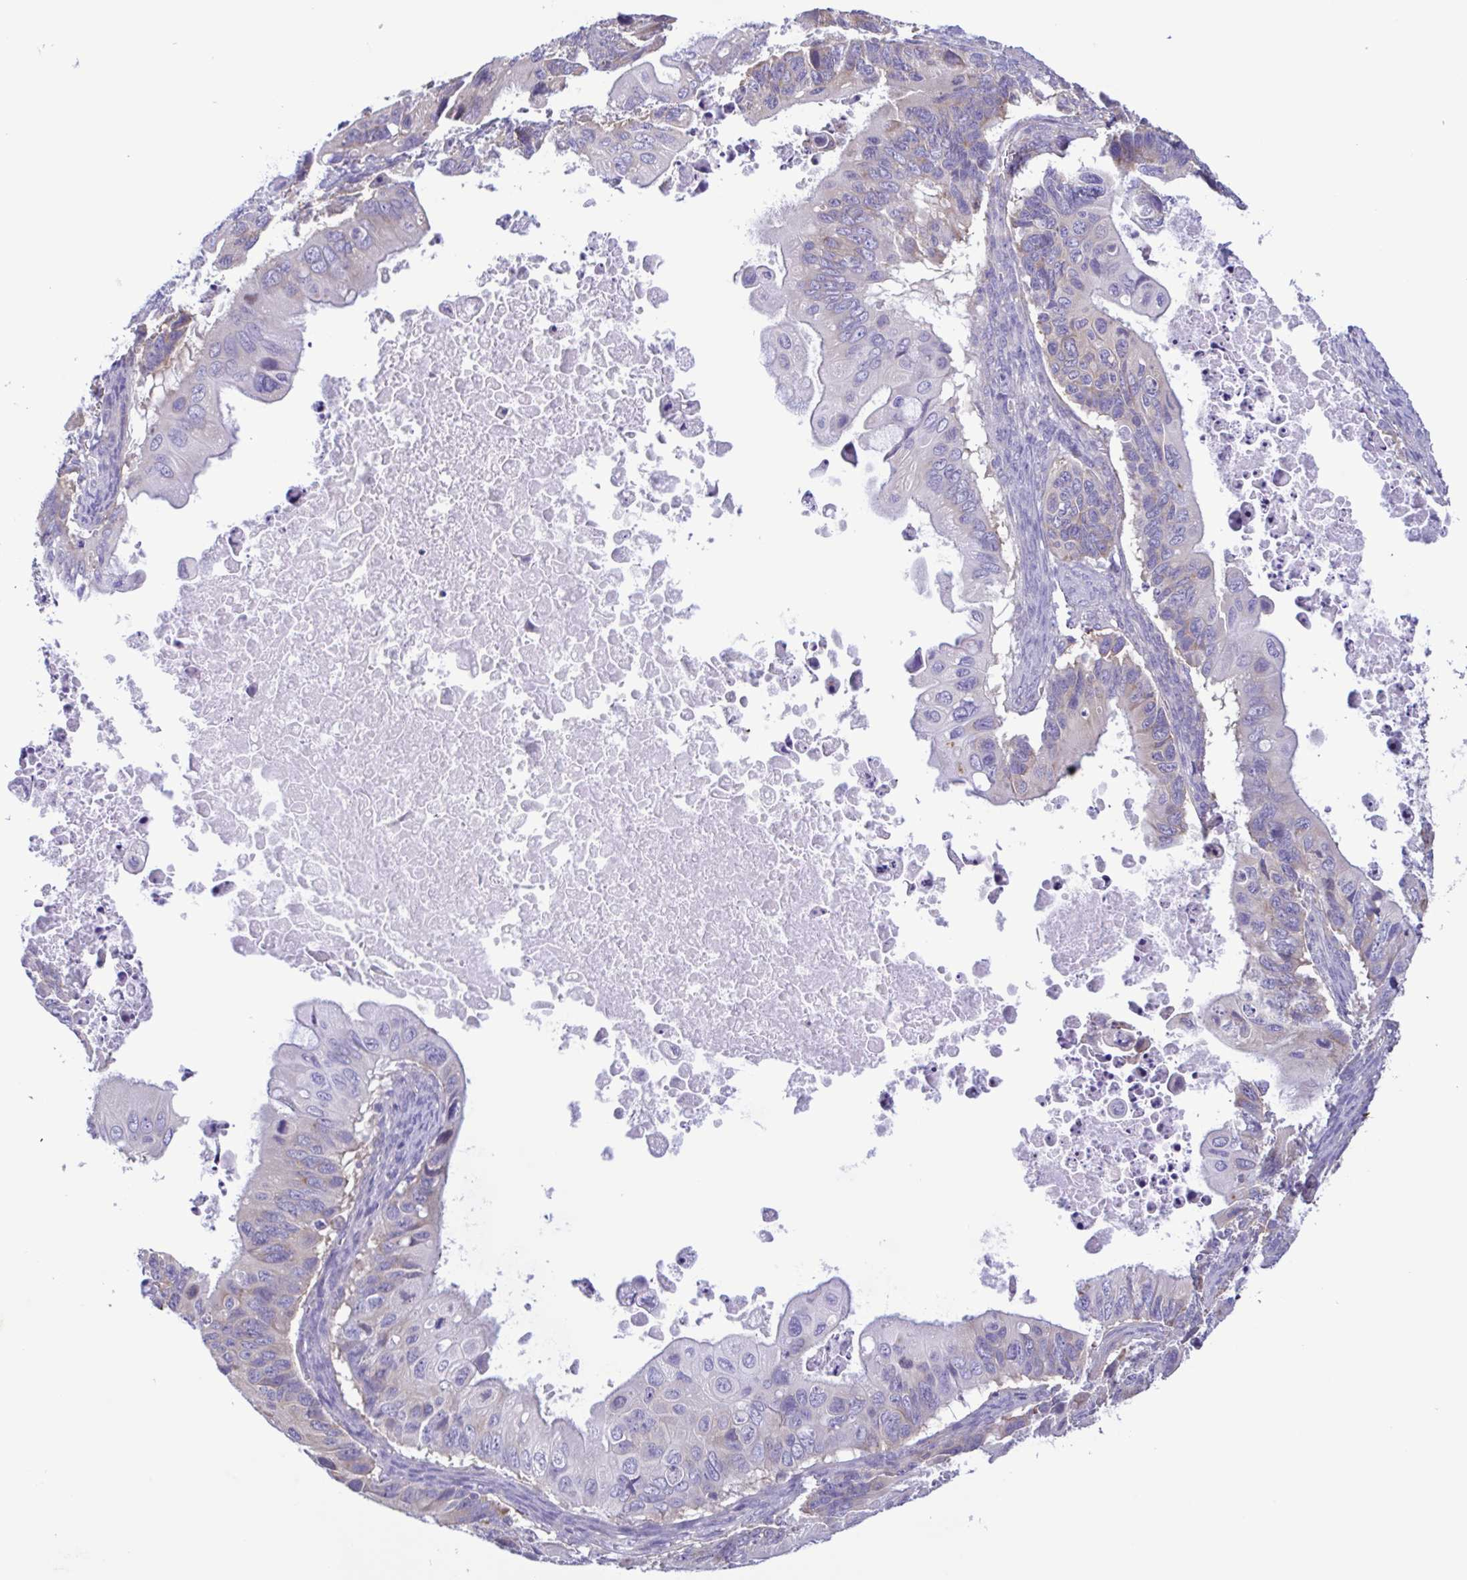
{"staining": {"intensity": "negative", "quantity": "none", "location": "none"}, "tissue": "ovarian cancer", "cell_type": "Tumor cells", "image_type": "cancer", "snomed": [{"axis": "morphology", "description": "Cystadenocarcinoma, mucinous, NOS"}, {"axis": "topography", "description": "Ovary"}], "caption": "Tumor cells are negative for brown protein staining in ovarian cancer.", "gene": "TNNI3", "patient": {"sex": "female", "age": 64}}